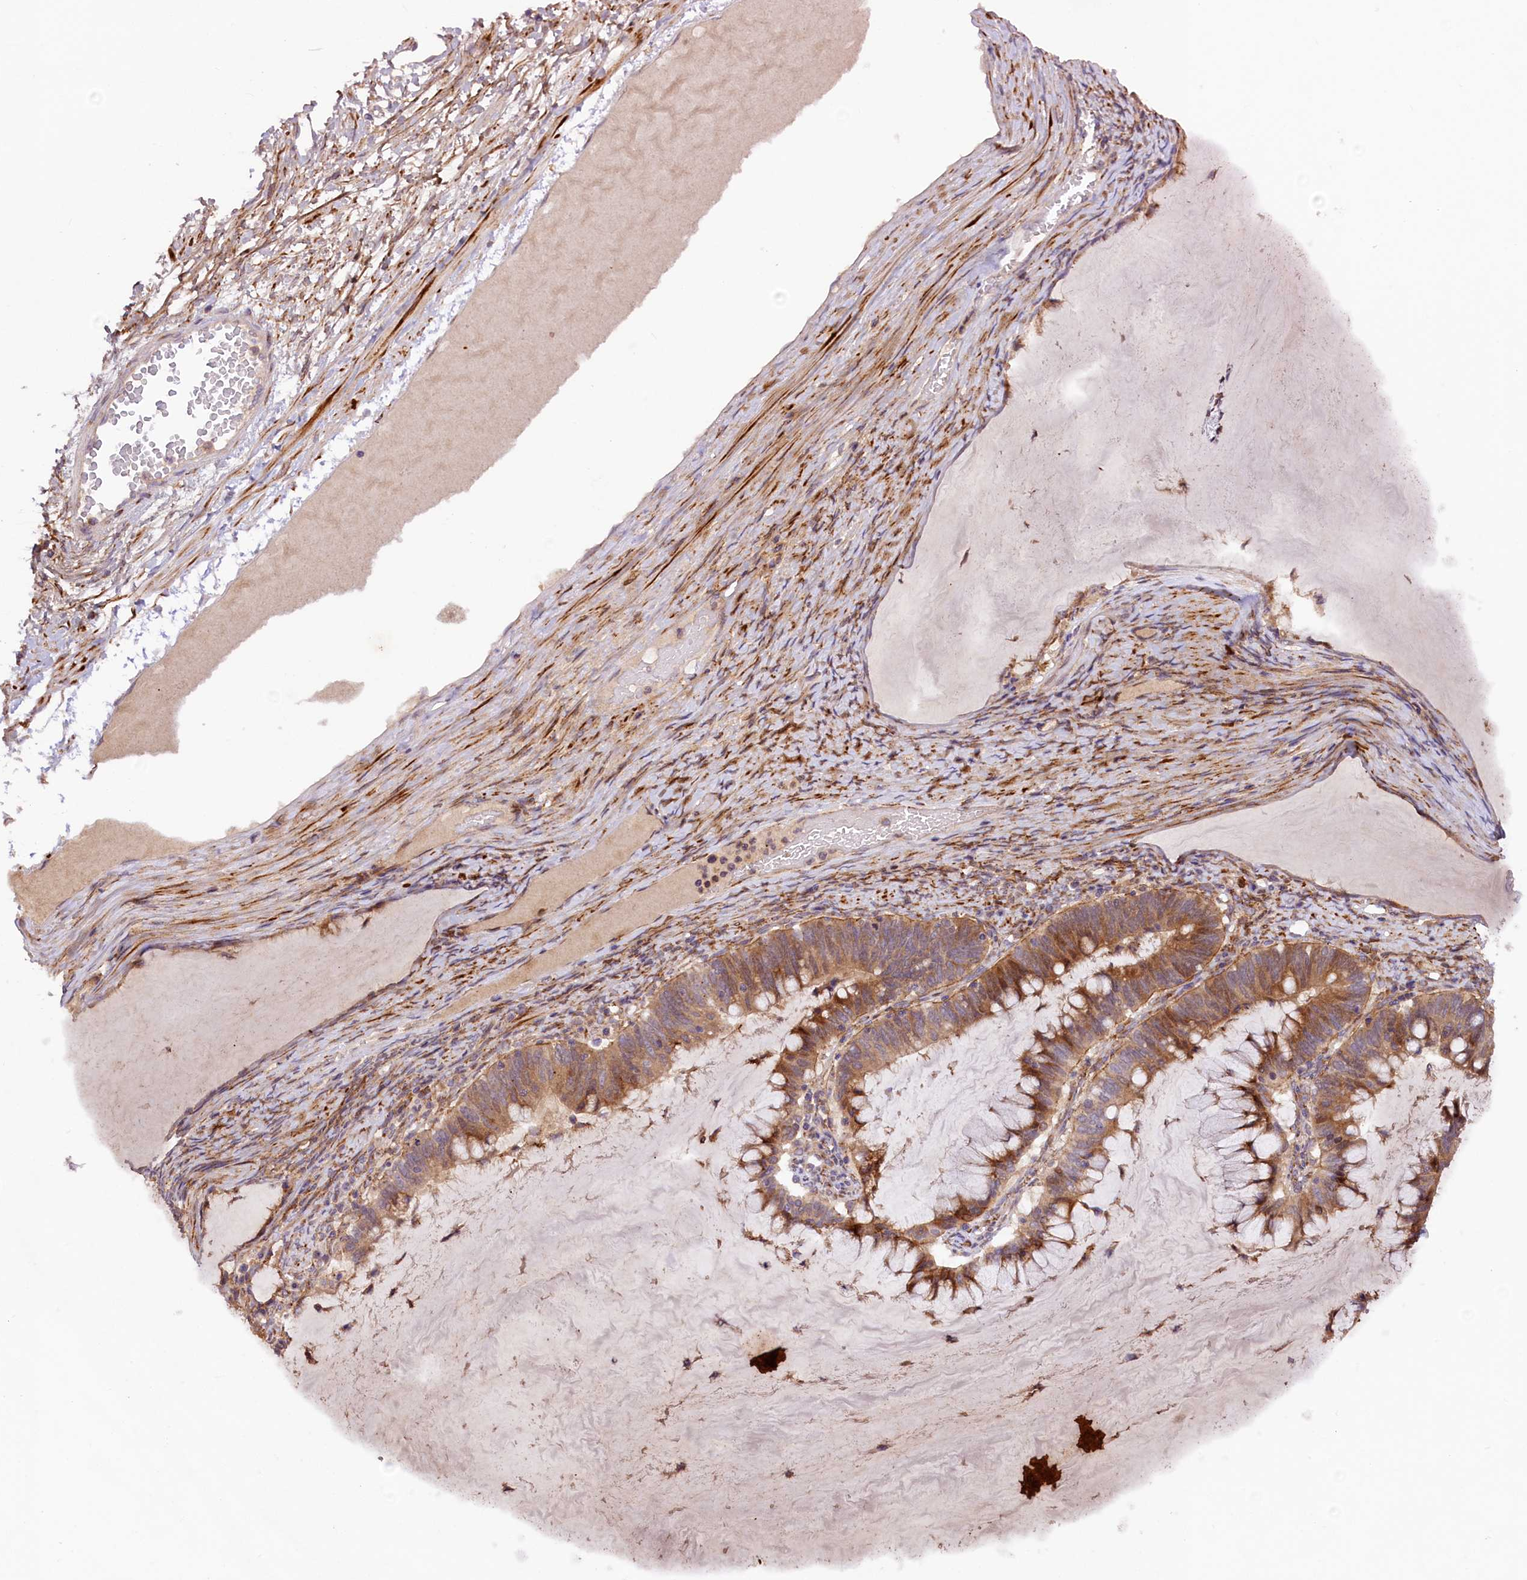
{"staining": {"intensity": "strong", "quantity": ">75%", "location": "cytoplasmic/membranous"}, "tissue": "ovarian cancer", "cell_type": "Tumor cells", "image_type": "cancer", "snomed": [{"axis": "morphology", "description": "Cystadenocarcinoma, mucinous, NOS"}, {"axis": "topography", "description": "Ovary"}], "caption": "Ovarian cancer (mucinous cystadenocarcinoma) was stained to show a protein in brown. There is high levels of strong cytoplasmic/membranous positivity in about >75% of tumor cells.", "gene": "SSC5D", "patient": {"sex": "female", "age": 61}}